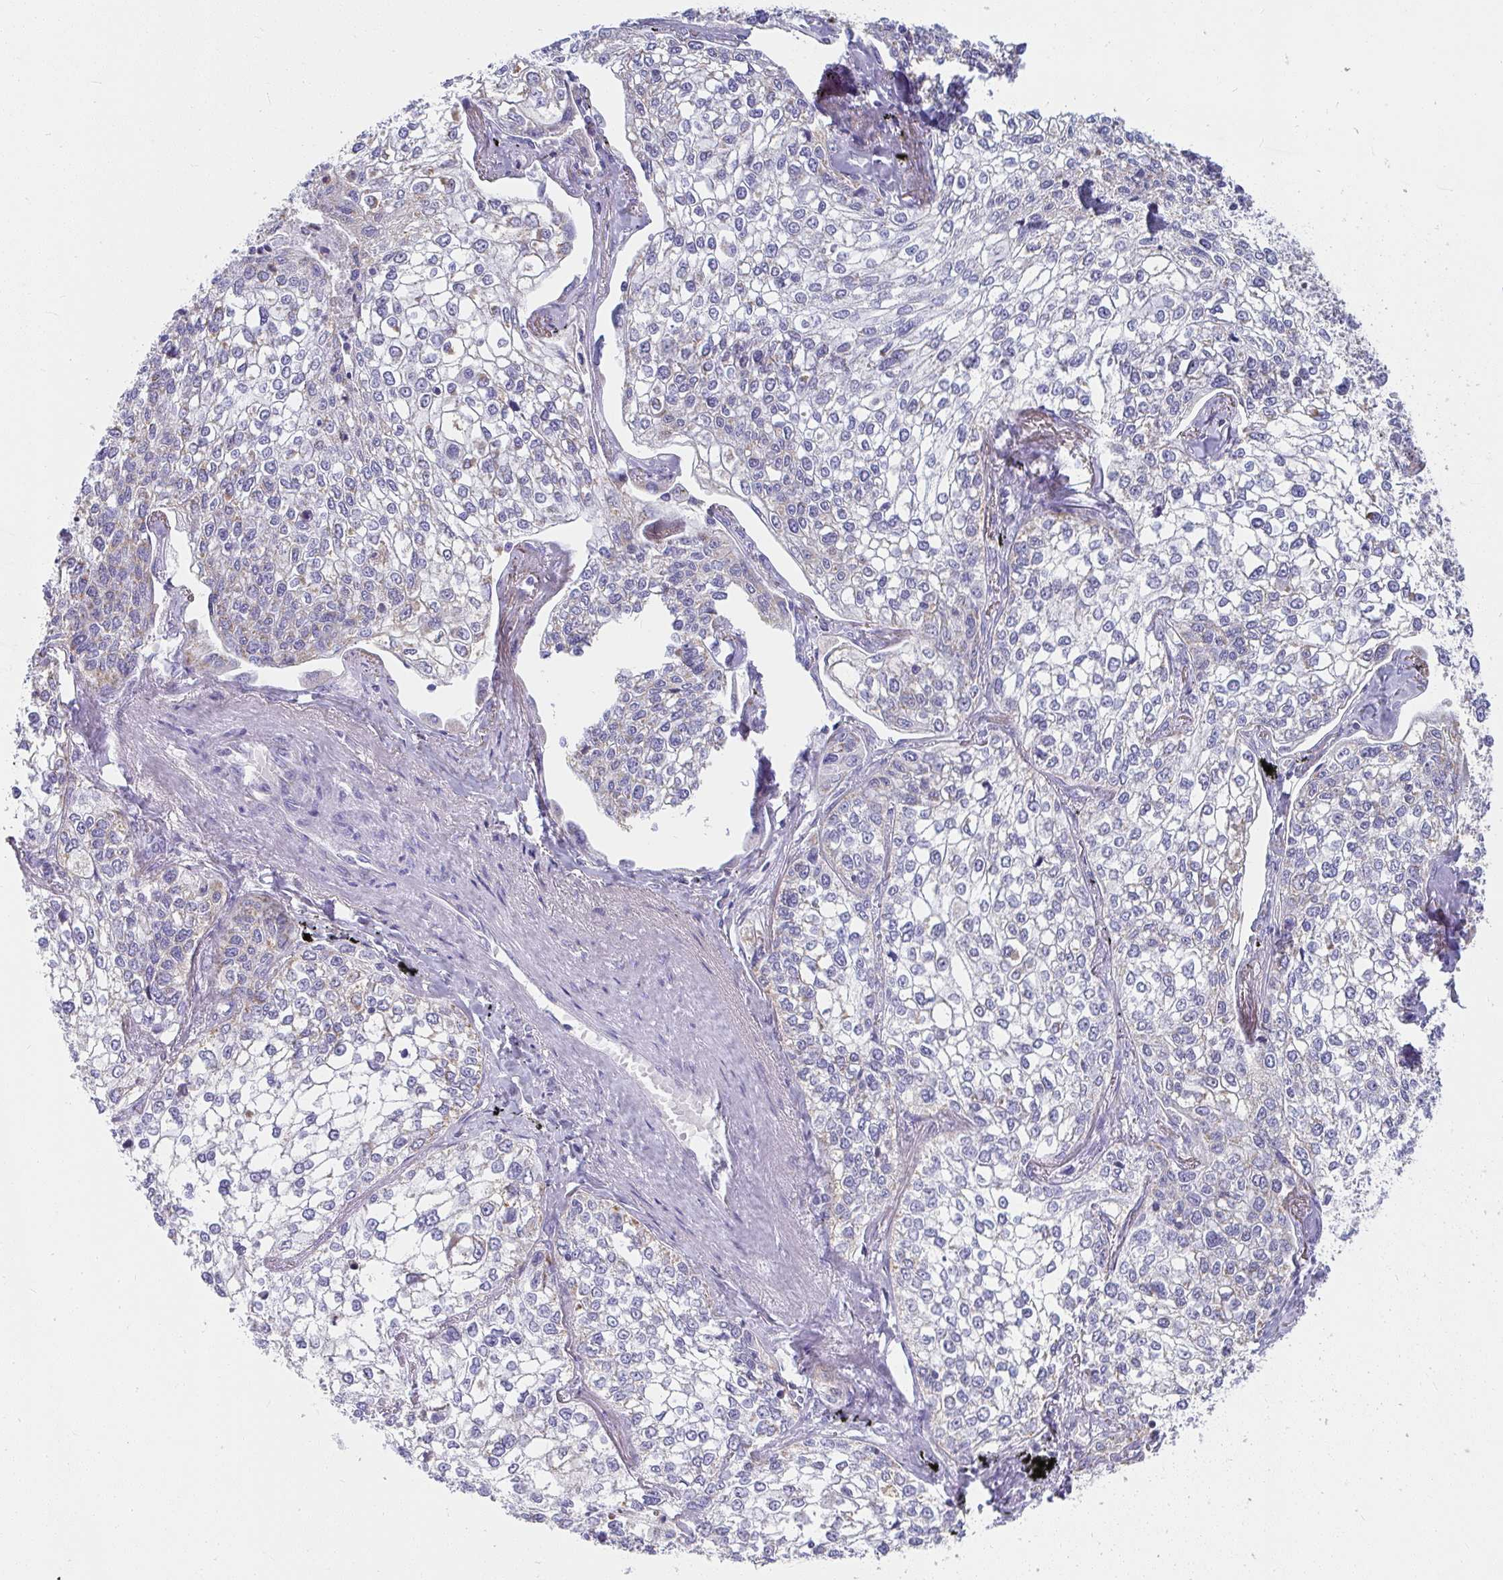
{"staining": {"intensity": "weak", "quantity": "<25%", "location": "cytoplasmic/membranous"}, "tissue": "lung cancer", "cell_type": "Tumor cells", "image_type": "cancer", "snomed": [{"axis": "morphology", "description": "Squamous cell carcinoma, NOS"}, {"axis": "topography", "description": "Lung"}], "caption": "Image shows no significant protein expression in tumor cells of squamous cell carcinoma (lung). (Brightfield microscopy of DAB immunohistochemistry (IHC) at high magnification).", "gene": "SLC6A1", "patient": {"sex": "male", "age": 74}}